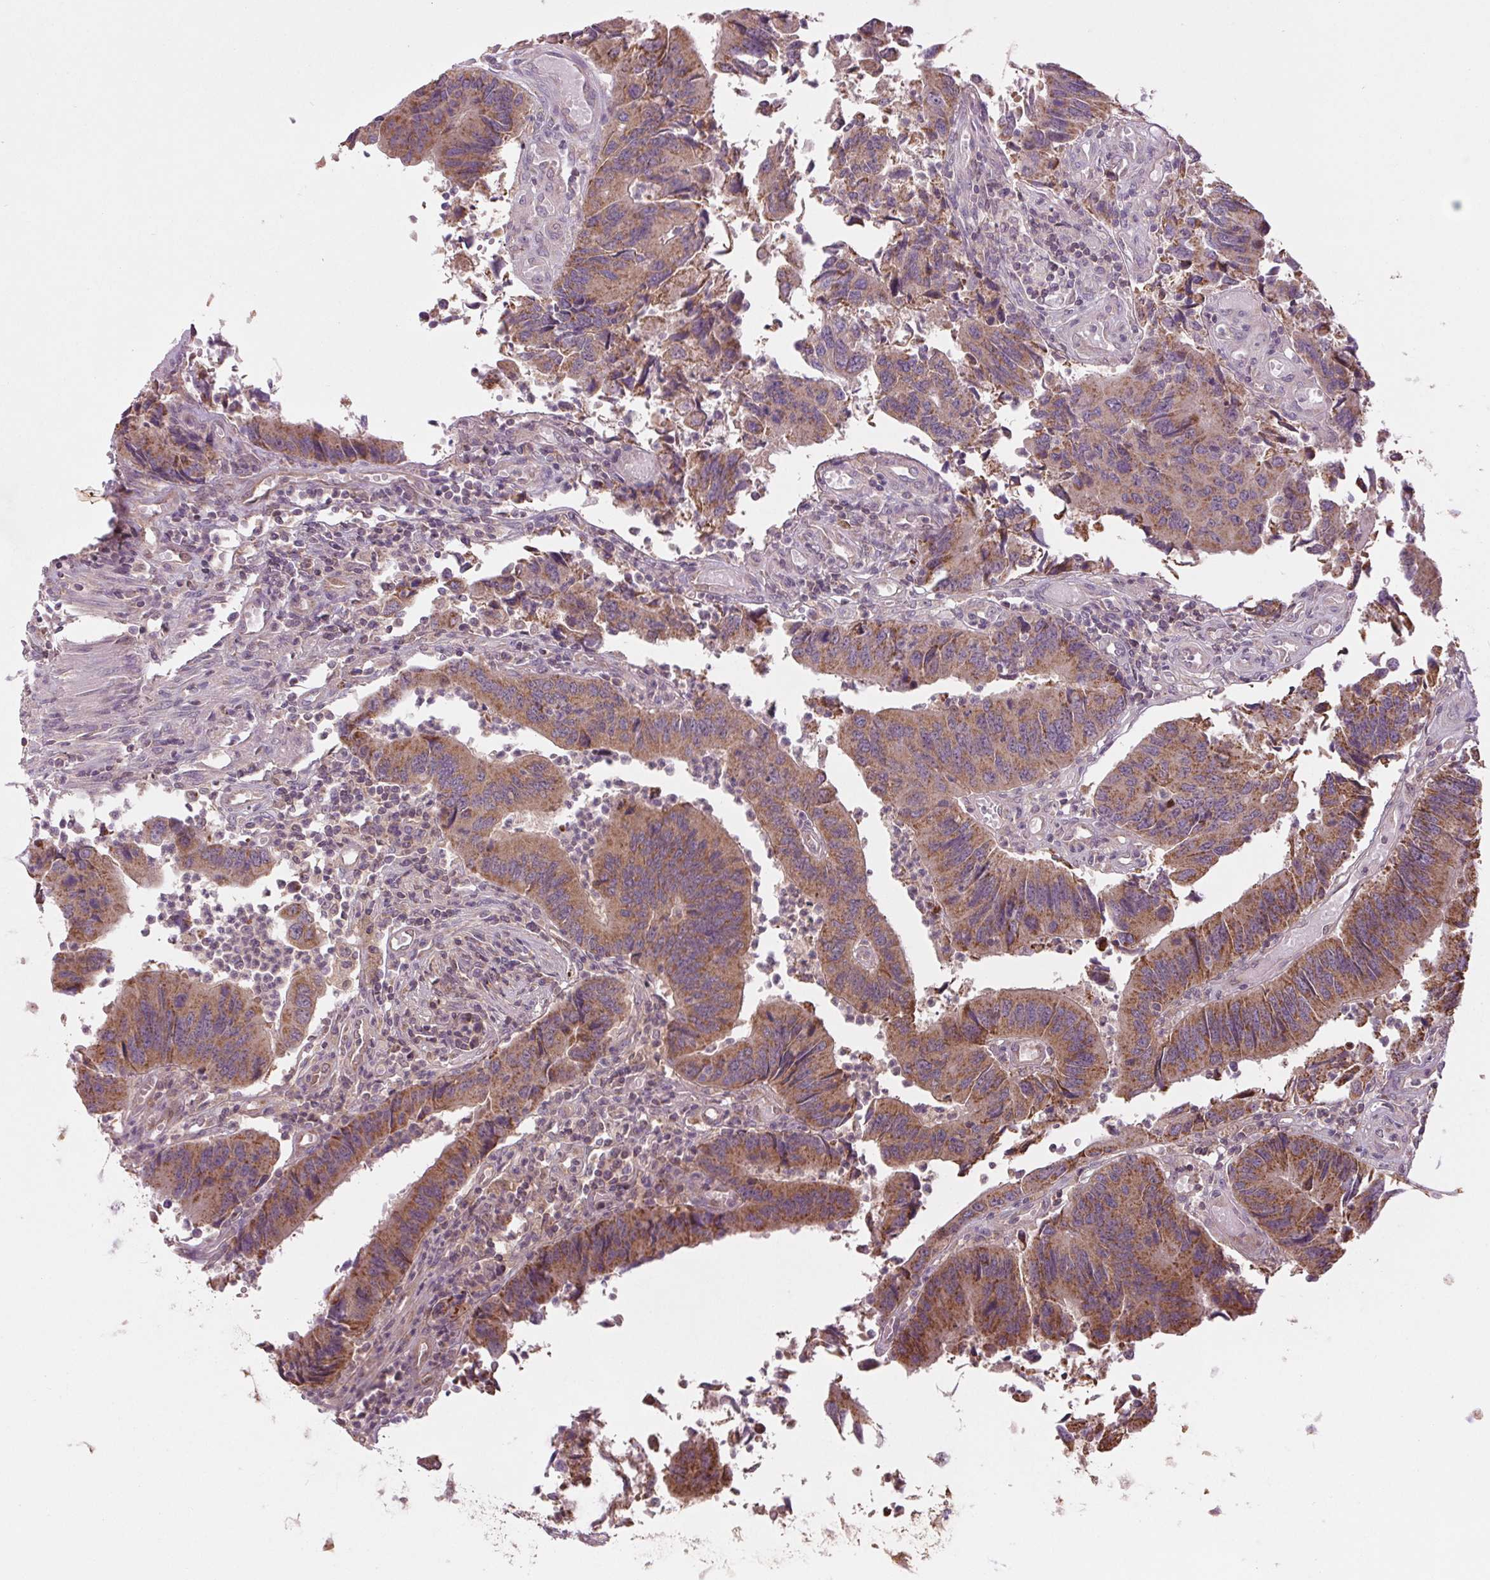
{"staining": {"intensity": "moderate", "quantity": ">75%", "location": "cytoplasmic/membranous"}, "tissue": "colorectal cancer", "cell_type": "Tumor cells", "image_type": "cancer", "snomed": [{"axis": "morphology", "description": "Adenocarcinoma, NOS"}, {"axis": "topography", "description": "Colon"}], "caption": "Brown immunohistochemical staining in adenocarcinoma (colorectal) shows moderate cytoplasmic/membranous positivity in about >75% of tumor cells.", "gene": "MAP3K5", "patient": {"sex": "female", "age": 67}}